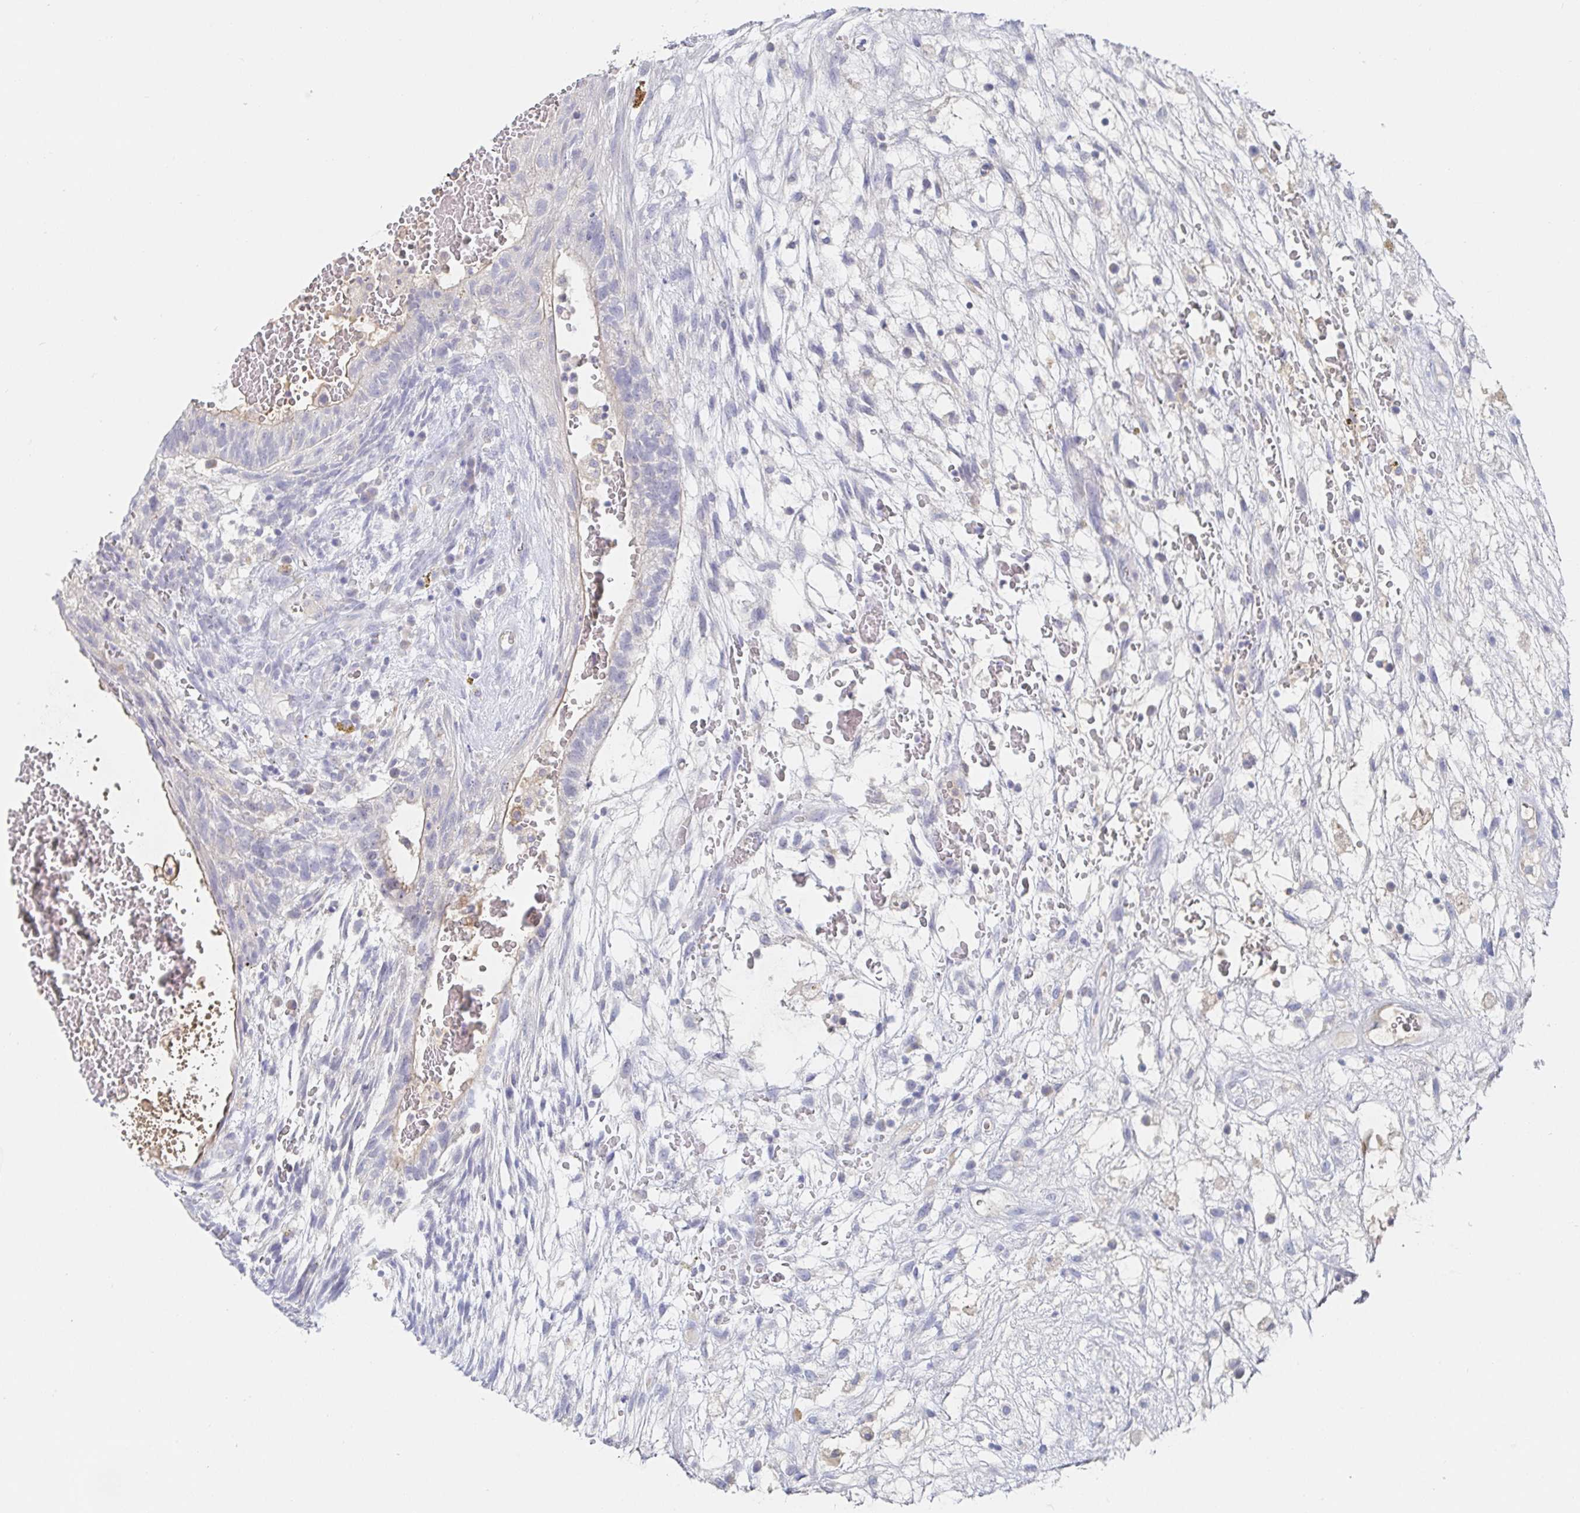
{"staining": {"intensity": "weak", "quantity": "<25%", "location": "cytoplasmic/membranous"}, "tissue": "testis cancer", "cell_type": "Tumor cells", "image_type": "cancer", "snomed": [{"axis": "morphology", "description": "Normal tissue, NOS"}, {"axis": "morphology", "description": "Carcinoma, Embryonal, NOS"}, {"axis": "topography", "description": "Testis"}], "caption": "A histopathology image of human testis embryonal carcinoma is negative for staining in tumor cells.", "gene": "ZNF430", "patient": {"sex": "male", "age": 32}}